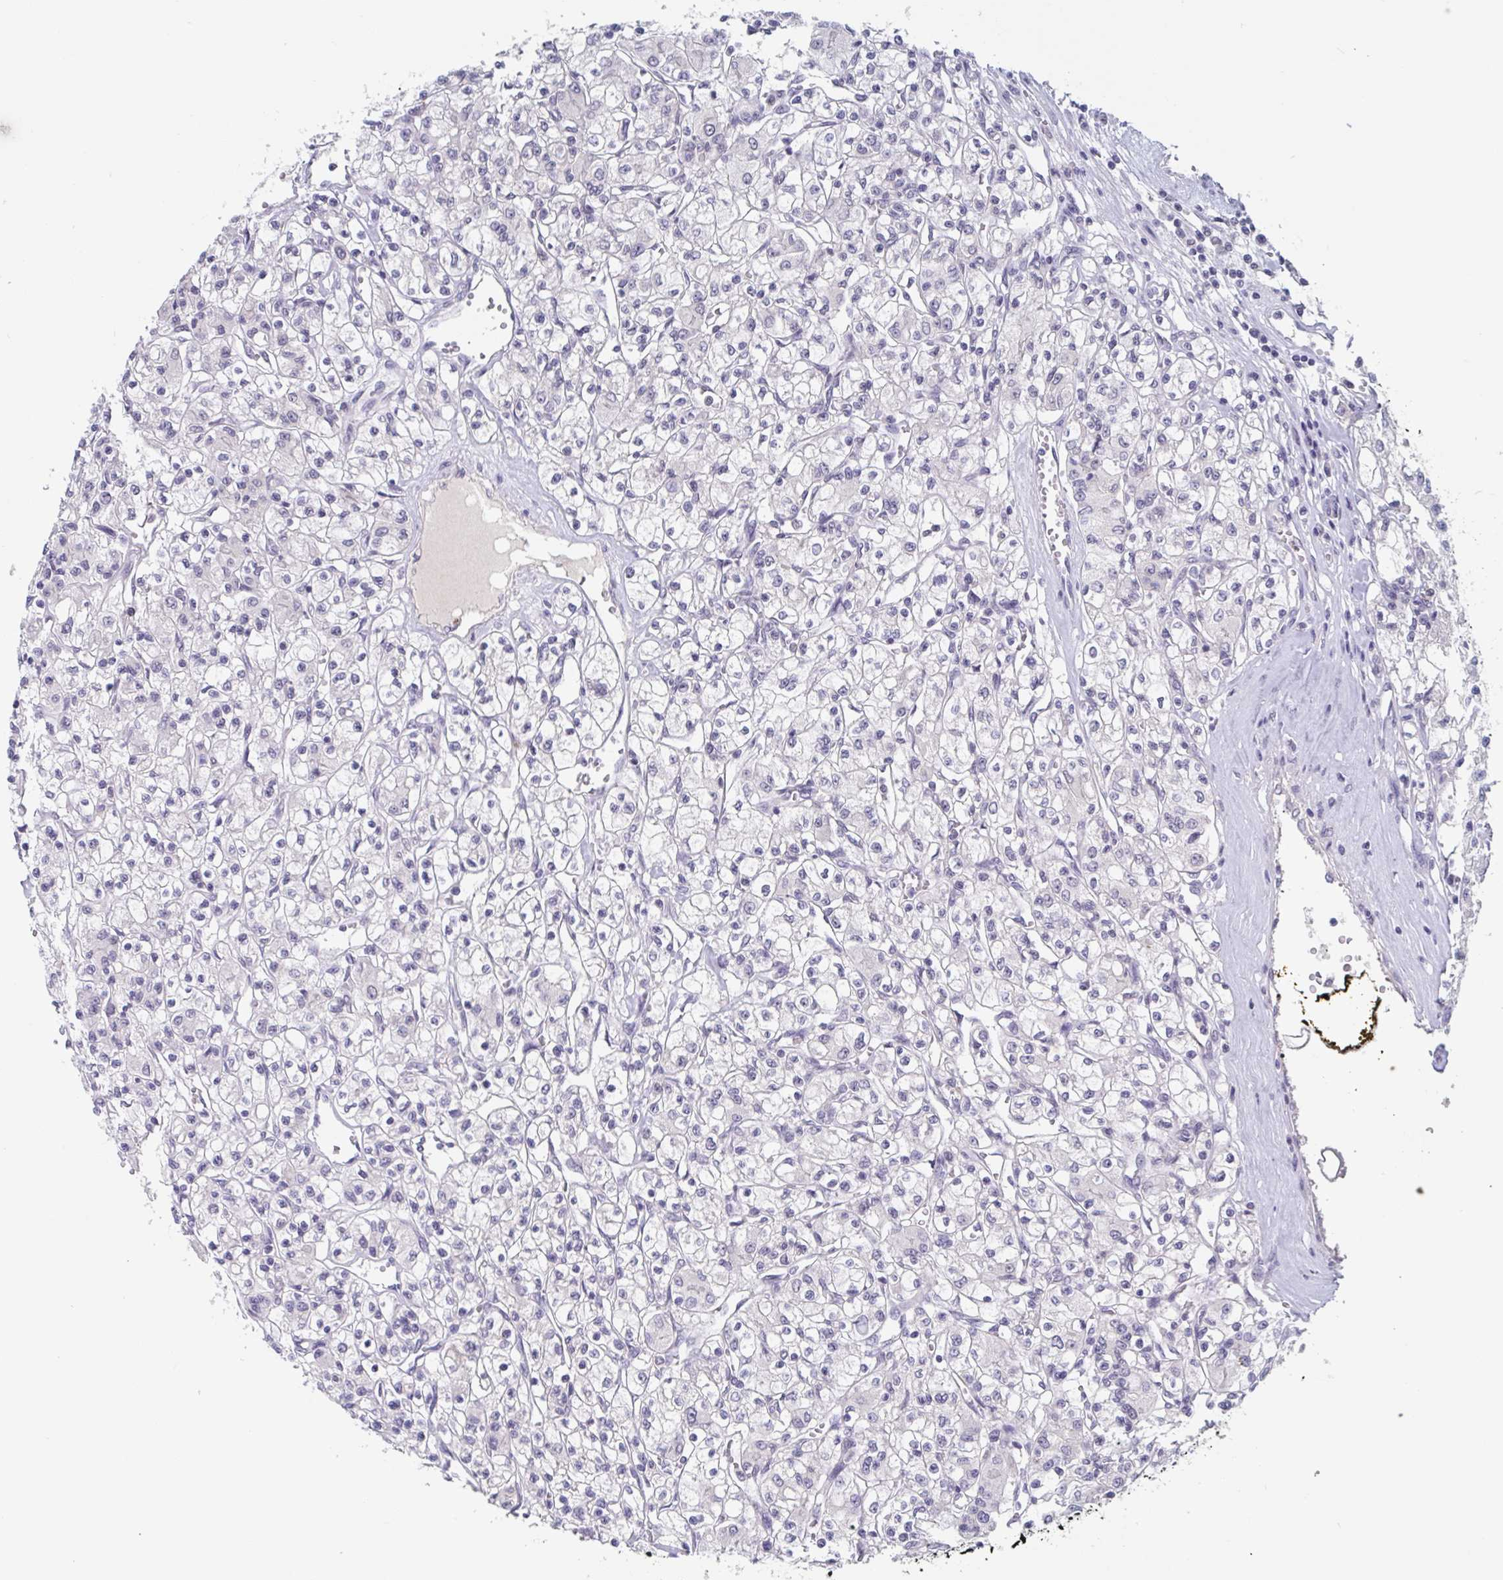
{"staining": {"intensity": "negative", "quantity": "none", "location": "none"}, "tissue": "renal cancer", "cell_type": "Tumor cells", "image_type": "cancer", "snomed": [{"axis": "morphology", "description": "Adenocarcinoma, NOS"}, {"axis": "topography", "description": "Kidney"}], "caption": "Immunohistochemistry of adenocarcinoma (renal) shows no expression in tumor cells.", "gene": "KDM4D", "patient": {"sex": "female", "age": 59}}